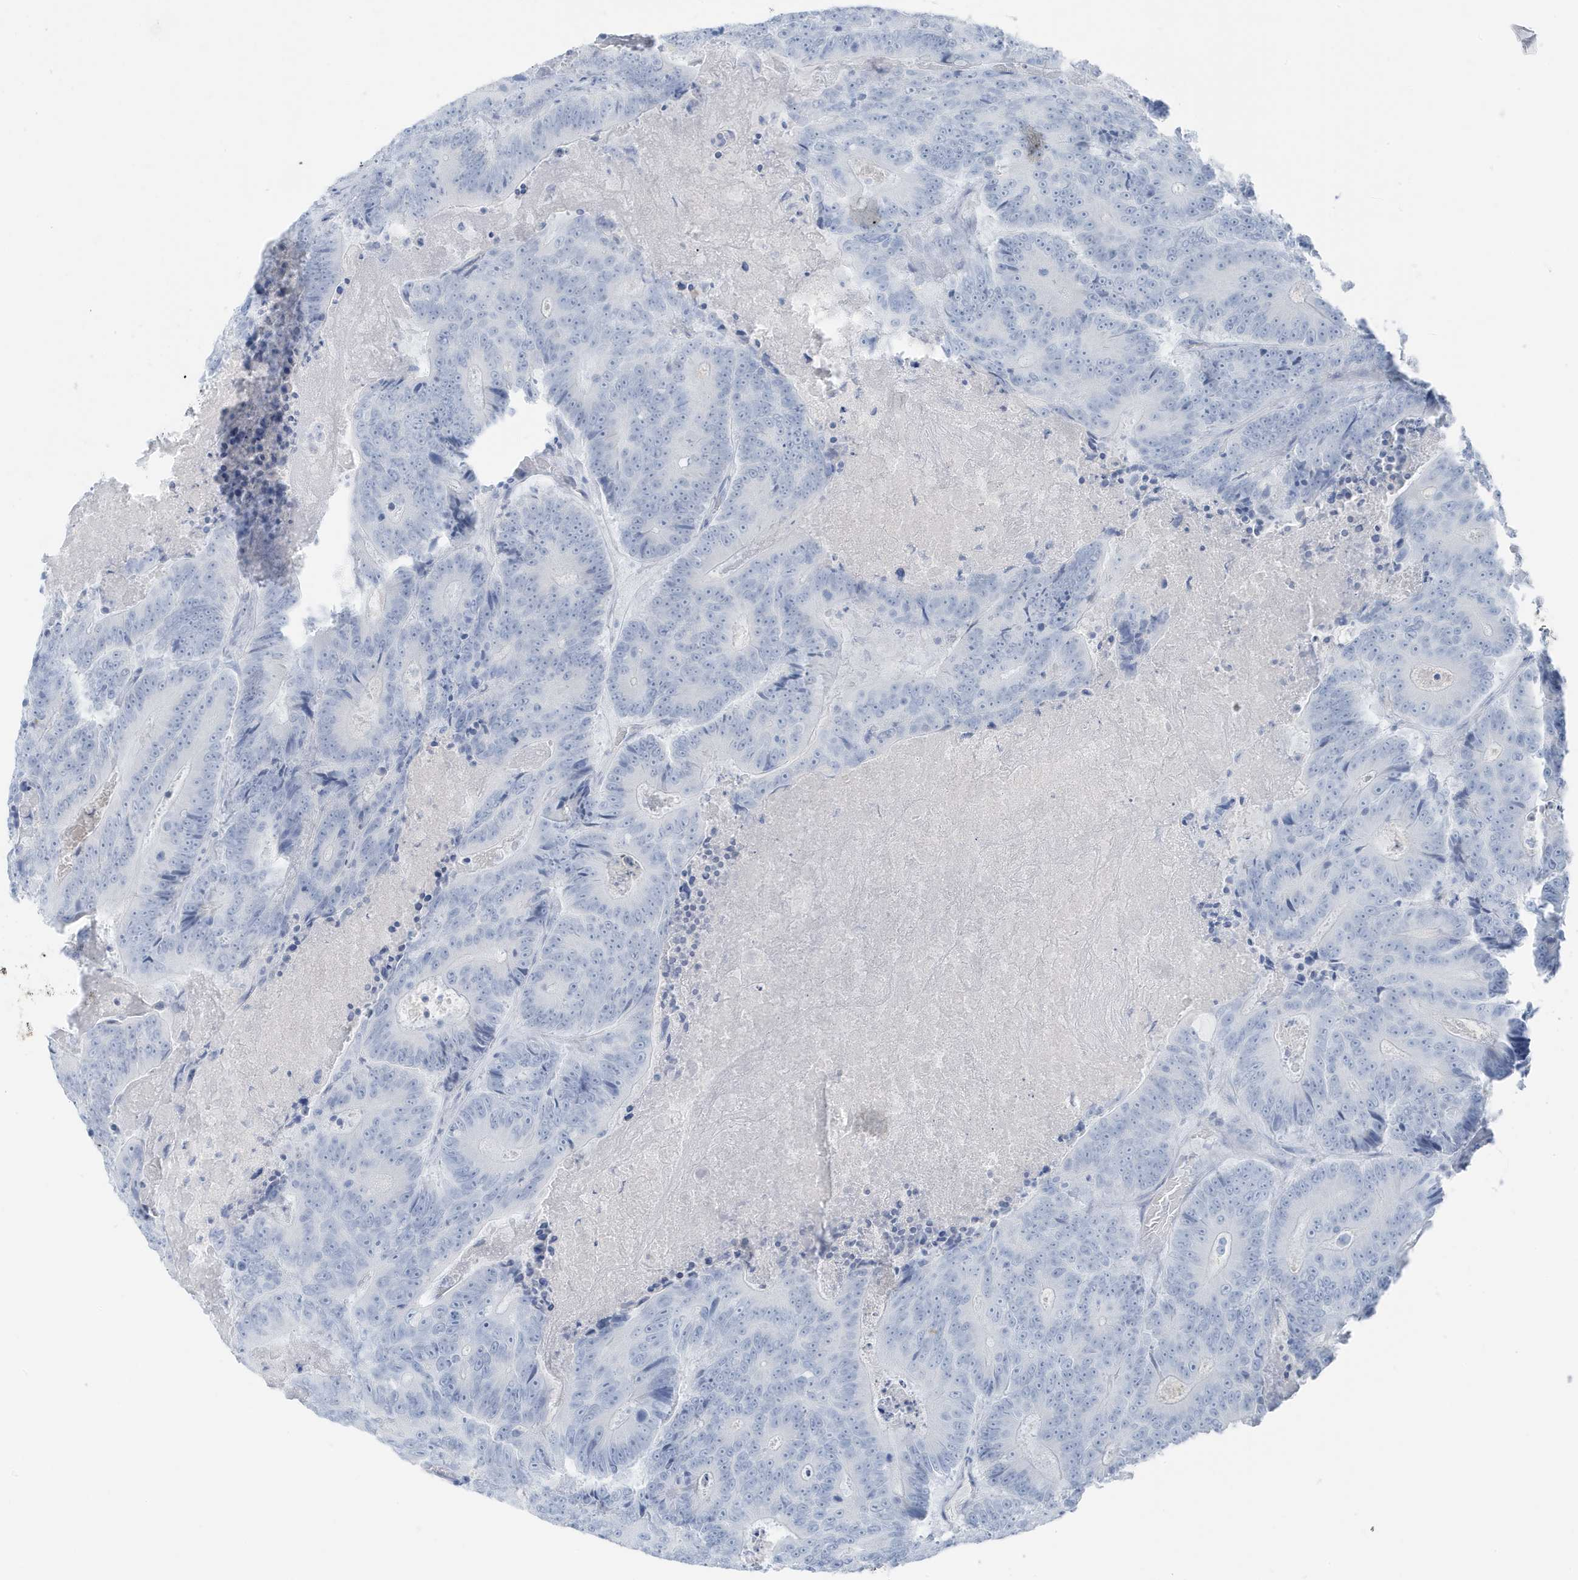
{"staining": {"intensity": "negative", "quantity": "none", "location": "none"}, "tissue": "colorectal cancer", "cell_type": "Tumor cells", "image_type": "cancer", "snomed": [{"axis": "morphology", "description": "Adenocarcinoma, NOS"}, {"axis": "topography", "description": "Colon"}], "caption": "Micrograph shows no significant protein expression in tumor cells of colorectal adenocarcinoma. (Brightfield microscopy of DAB immunohistochemistry (IHC) at high magnification).", "gene": "ZFP64", "patient": {"sex": "male", "age": 83}}